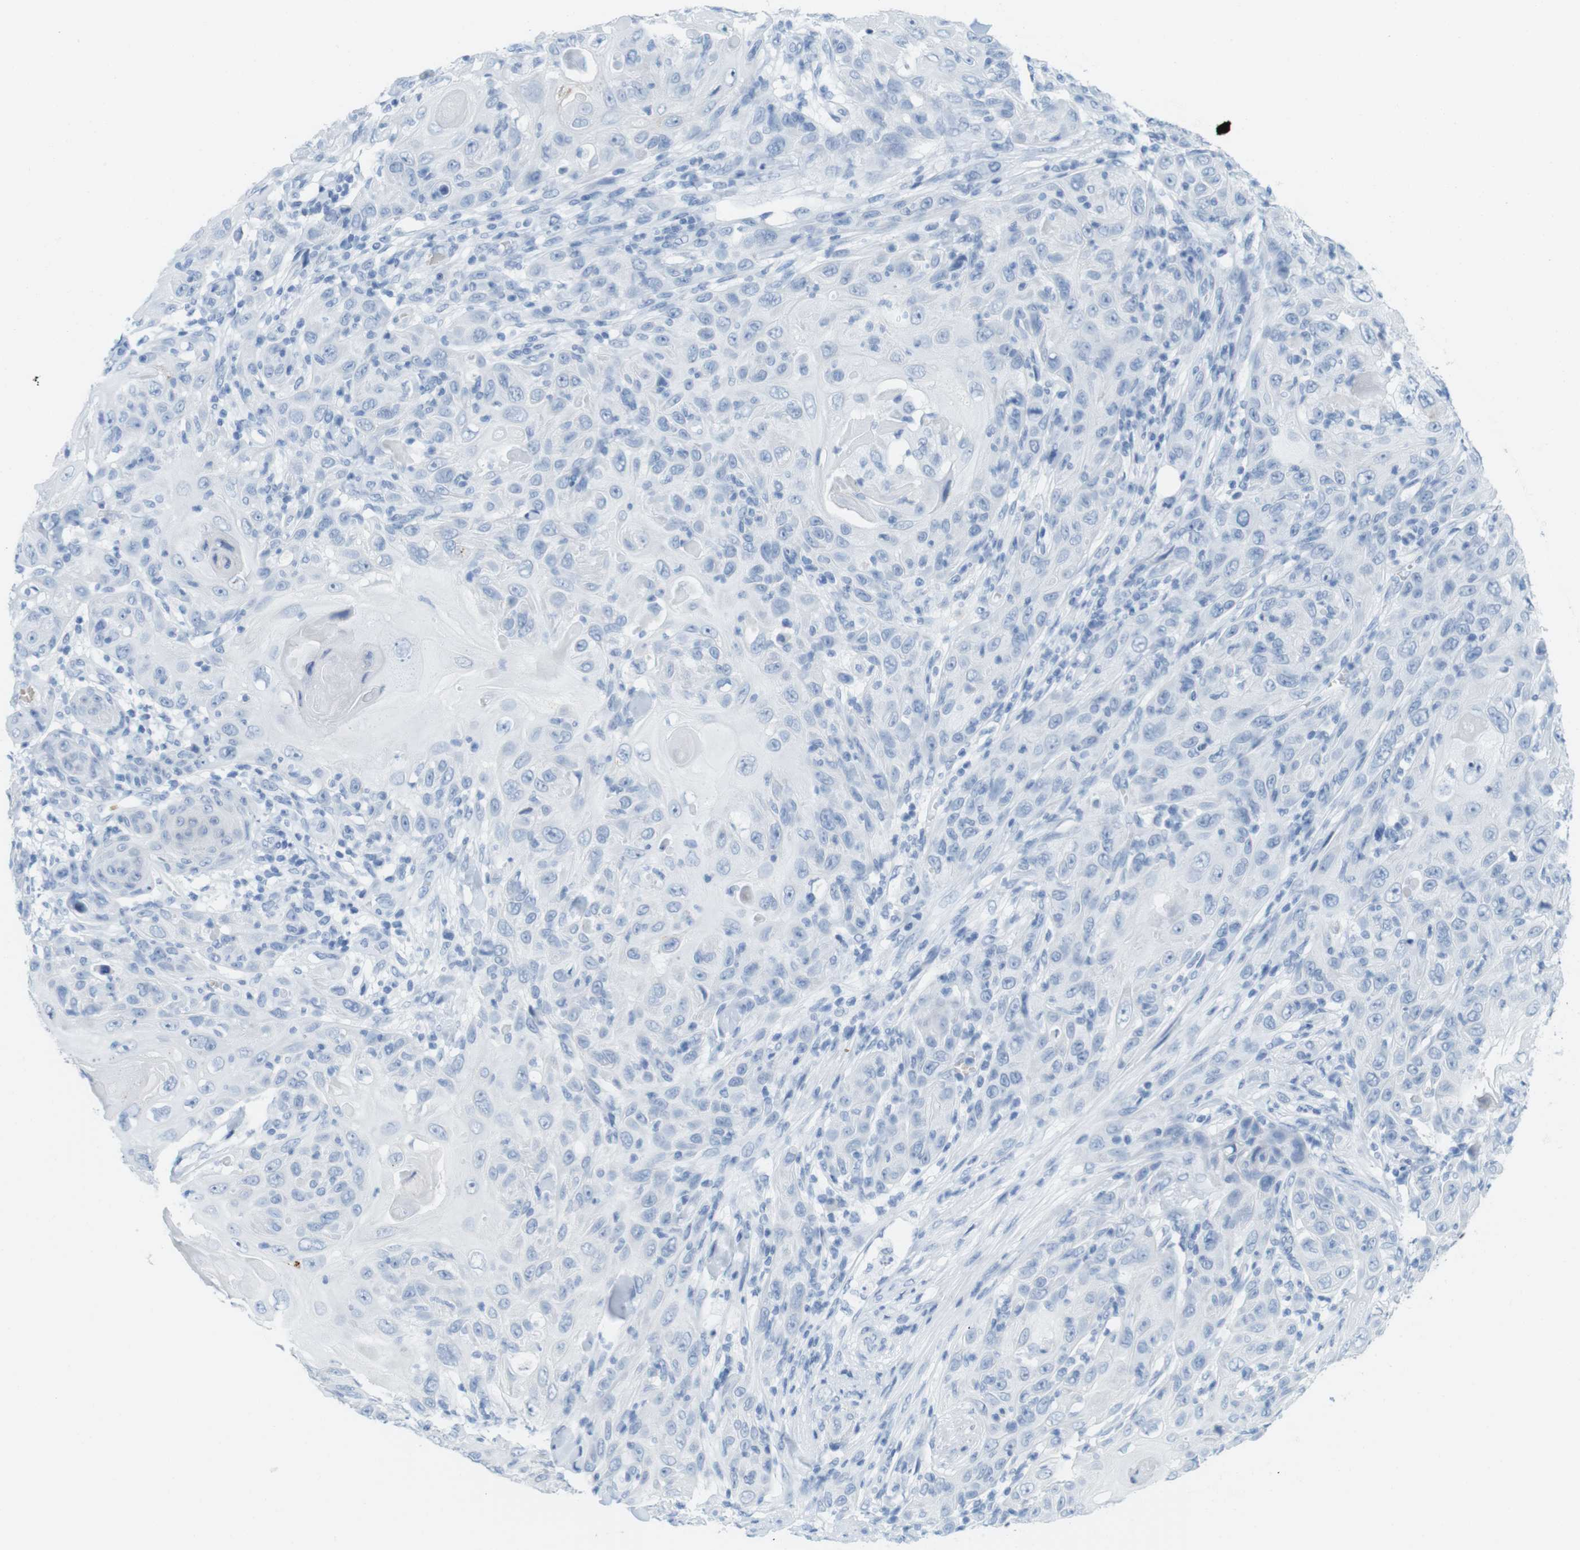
{"staining": {"intensity": "negative", "quantity": "none", "location": "none"}, "tissue": "skin cancer", "cell_type": "Tumor cells", "image_type": "cancer", "snomed": [{"axis": "morphology", "description": "Squamous cell carcinoma, NOS"}, {"axis": "topography", "description": "Skin"}], "caption": "IHC of skin squamous cell carcinoma displays no staining in tumor cells. The staining was performed using DAB (3,3'-diaminobenzidine) to visualize the protein expression in brown, while the nuclei were stained in blue with hematoxylin (Magnification: 20x).", "gene": "TNNT2", "patient": {"sex": "female", "age": 88}}